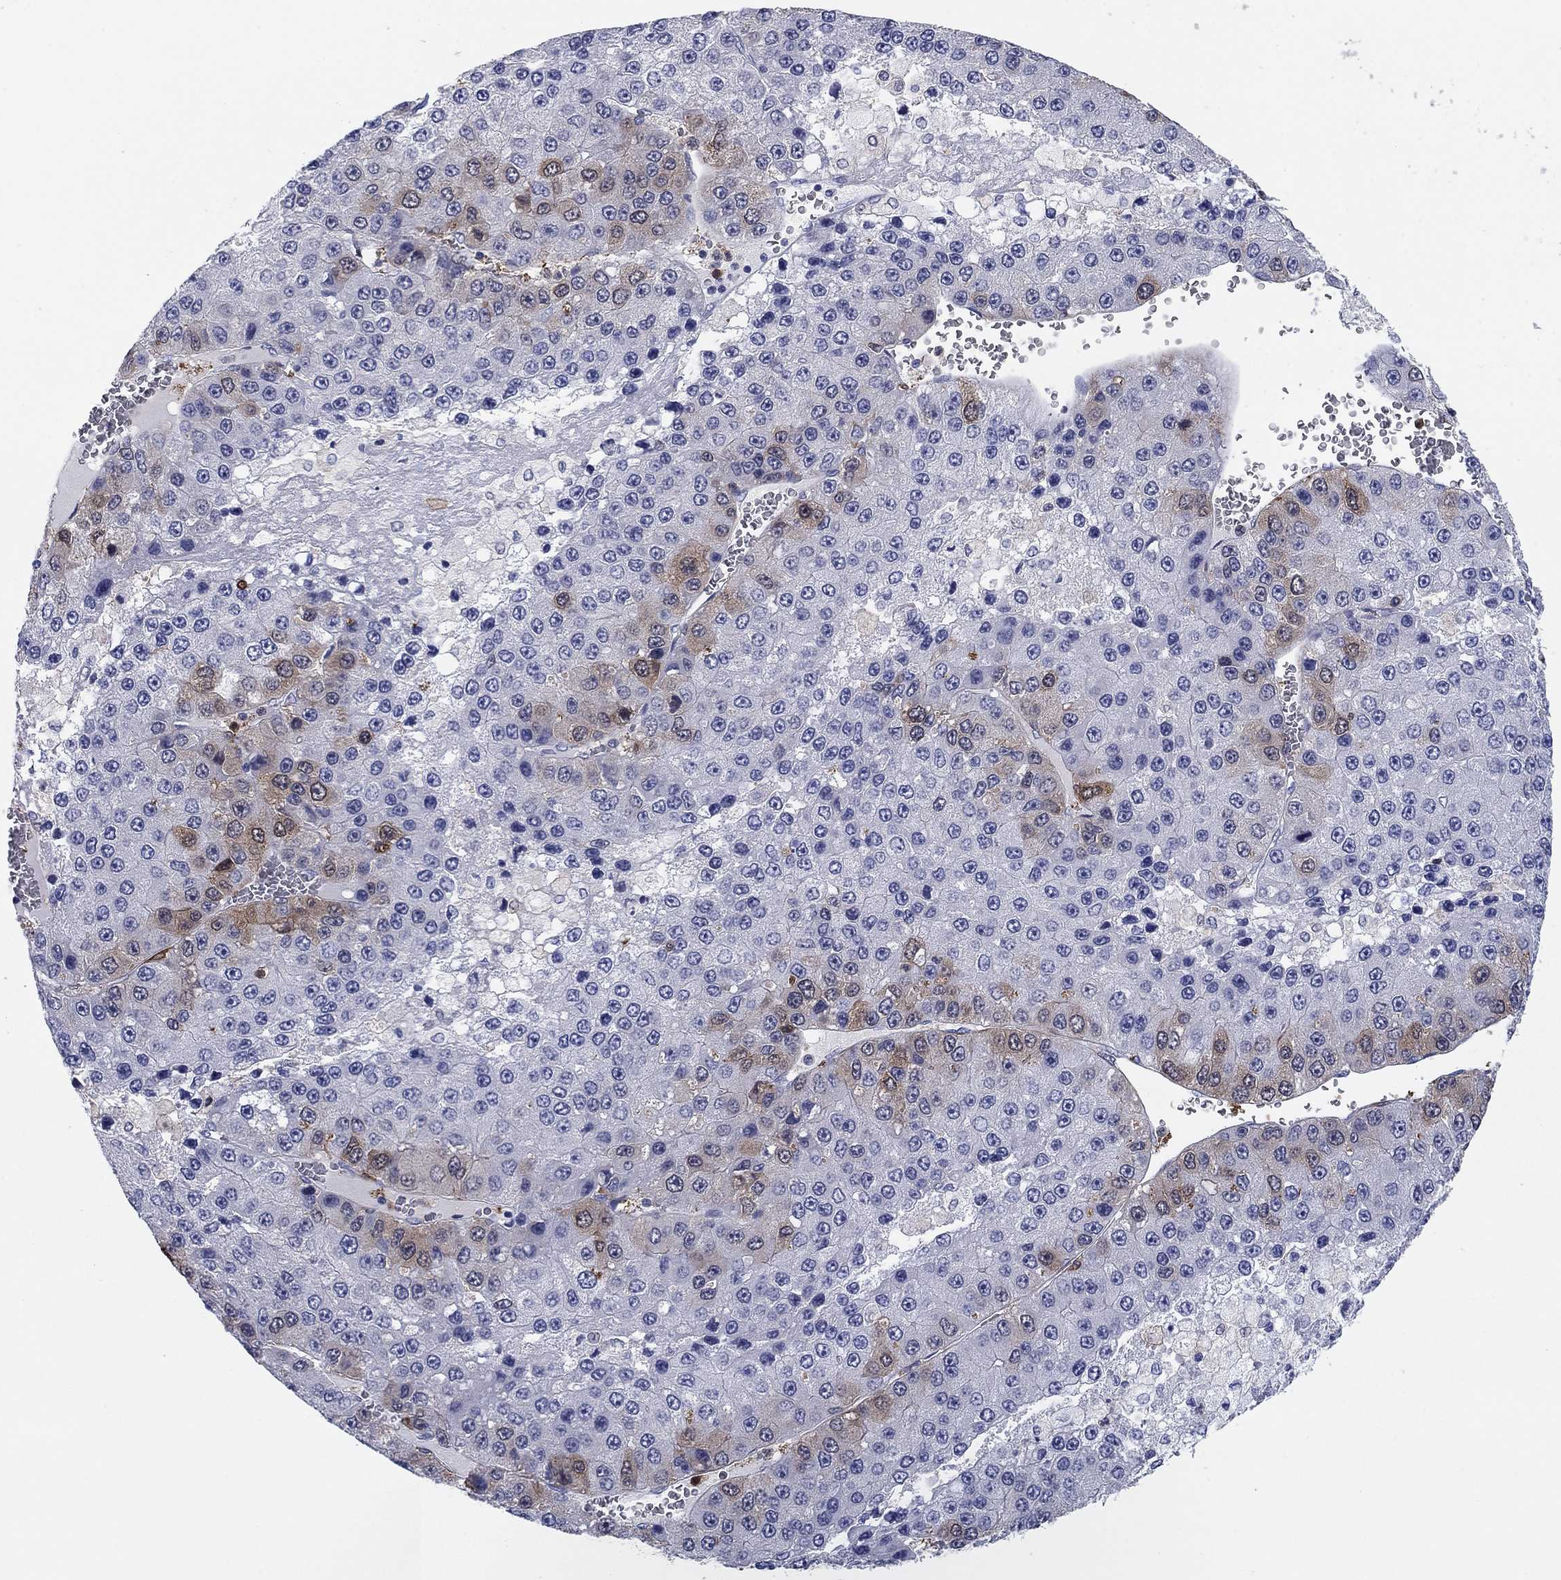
{"staining": {"intensity": "weak", "quantity": "<25%", "location": "cytoplasmic/membranous"}, "tissue": "liver cancer", "cell_type": "Tumor cells", "image_type": "cancer", "snomed": [{"axis": "morphology", "description": "Carcinoma, Hepatocellular, NOS"}, {"axis": "topography", "description": "Liver"}], "caption": "Image shows no significant protein expression in tumor cells of liver cancer (hepatocellular carcinoma).", "gene": "STMN1", "patient": {"sex": "female", "age": 73}}